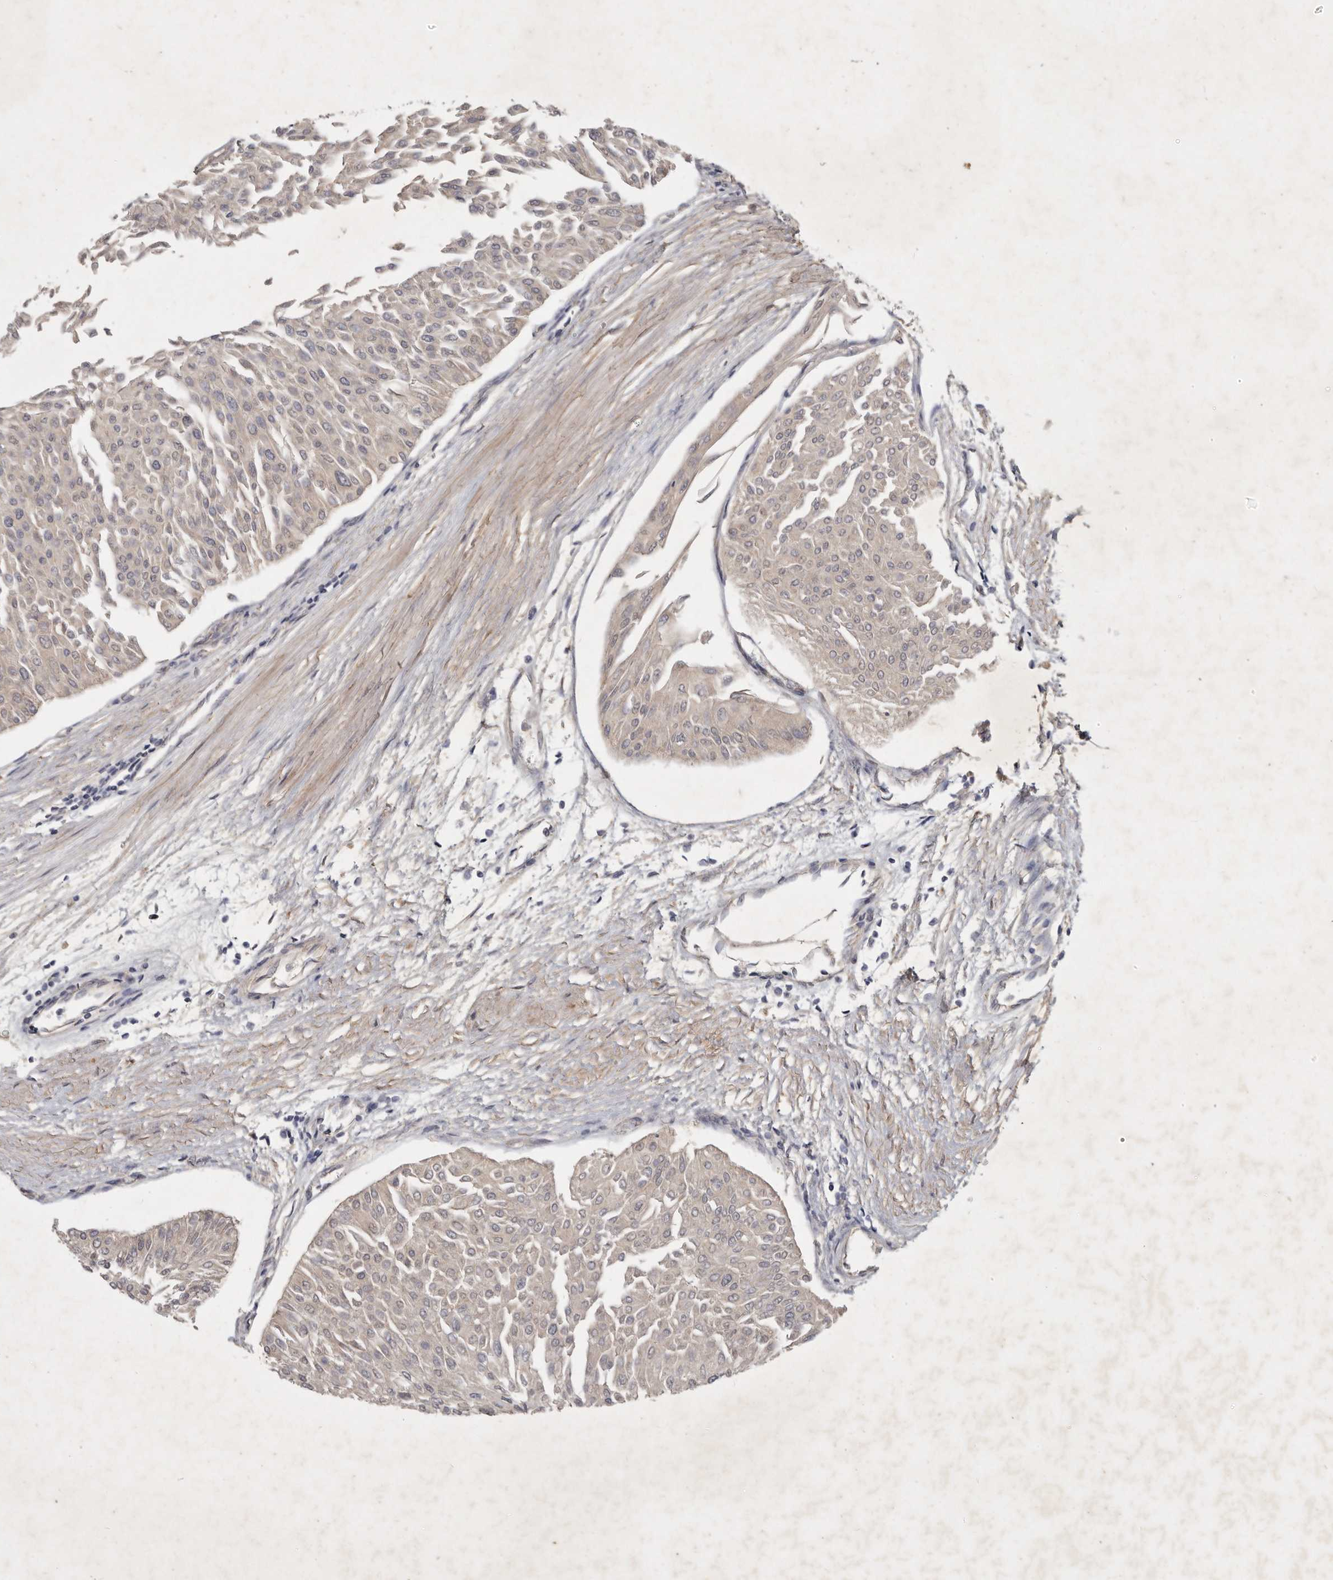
{"staining": {"intensity": "negative", "quantity": "none", "location": "none"}, "tissue": "urothelial cancer", "cell_type": "Tumor cells", "image_type": "cancer", "snomed": [{"axis": "morphology", "description": "Urothelial carcinoma, Low grade"}, {"axis": "topography", "description": "Urinary bladder"}], "caption": "Immunohistochemistry micrograph of human low-grade urothelial carcinoma stained for a protein (brown), which exhibits no staining in tumor cells. (DAB (3,3'-diaminobenzidine) IHC, high magnification).", "gene": "SLC22A1", "patient": {"sex": "male", "age": 67}}